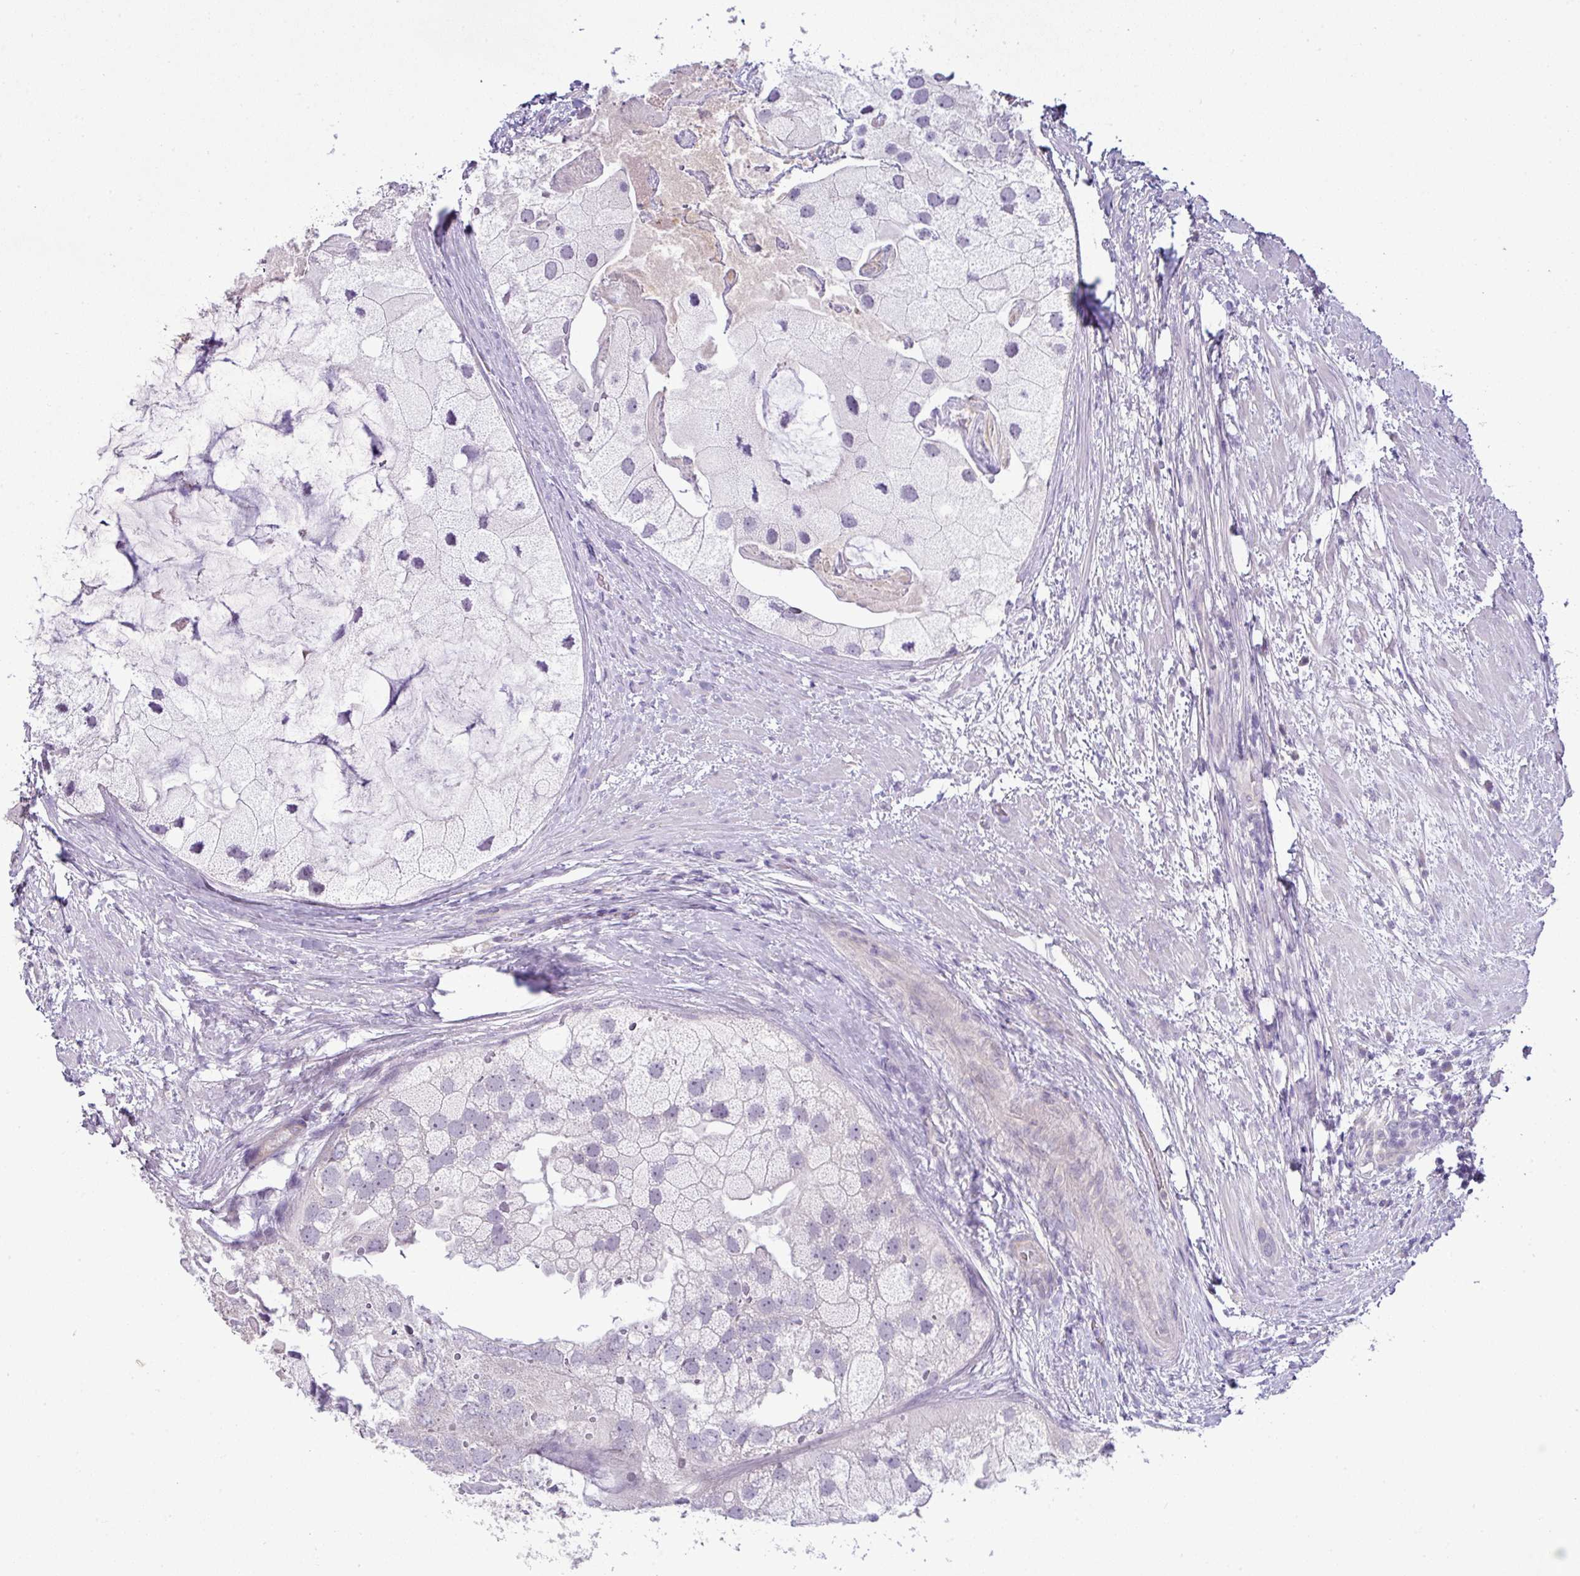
{"staining": {"intensity": "negative", "quantity": "none", "location": "none"}, "tissue": "prostate cancer", "cell_type": "Tumor cells", "image_type": "cancer", "snomed": [{"axis": "morphology", "description": "Adenocarcinoma, High grade"}, {"axis": "topography", "description": "Prostate"}], "caption": "Immunohistochemistry (IHC) histopathology image of neoplastic tissue: human prostate cancer (adenocarcinoma (high-grade)) stained with DAB (3,3'-diaminobenzidine) displays no significant protein positivity in tumor cells.", "gene": "HBEGF", "patient": {"sex": "male", "age": 62}}